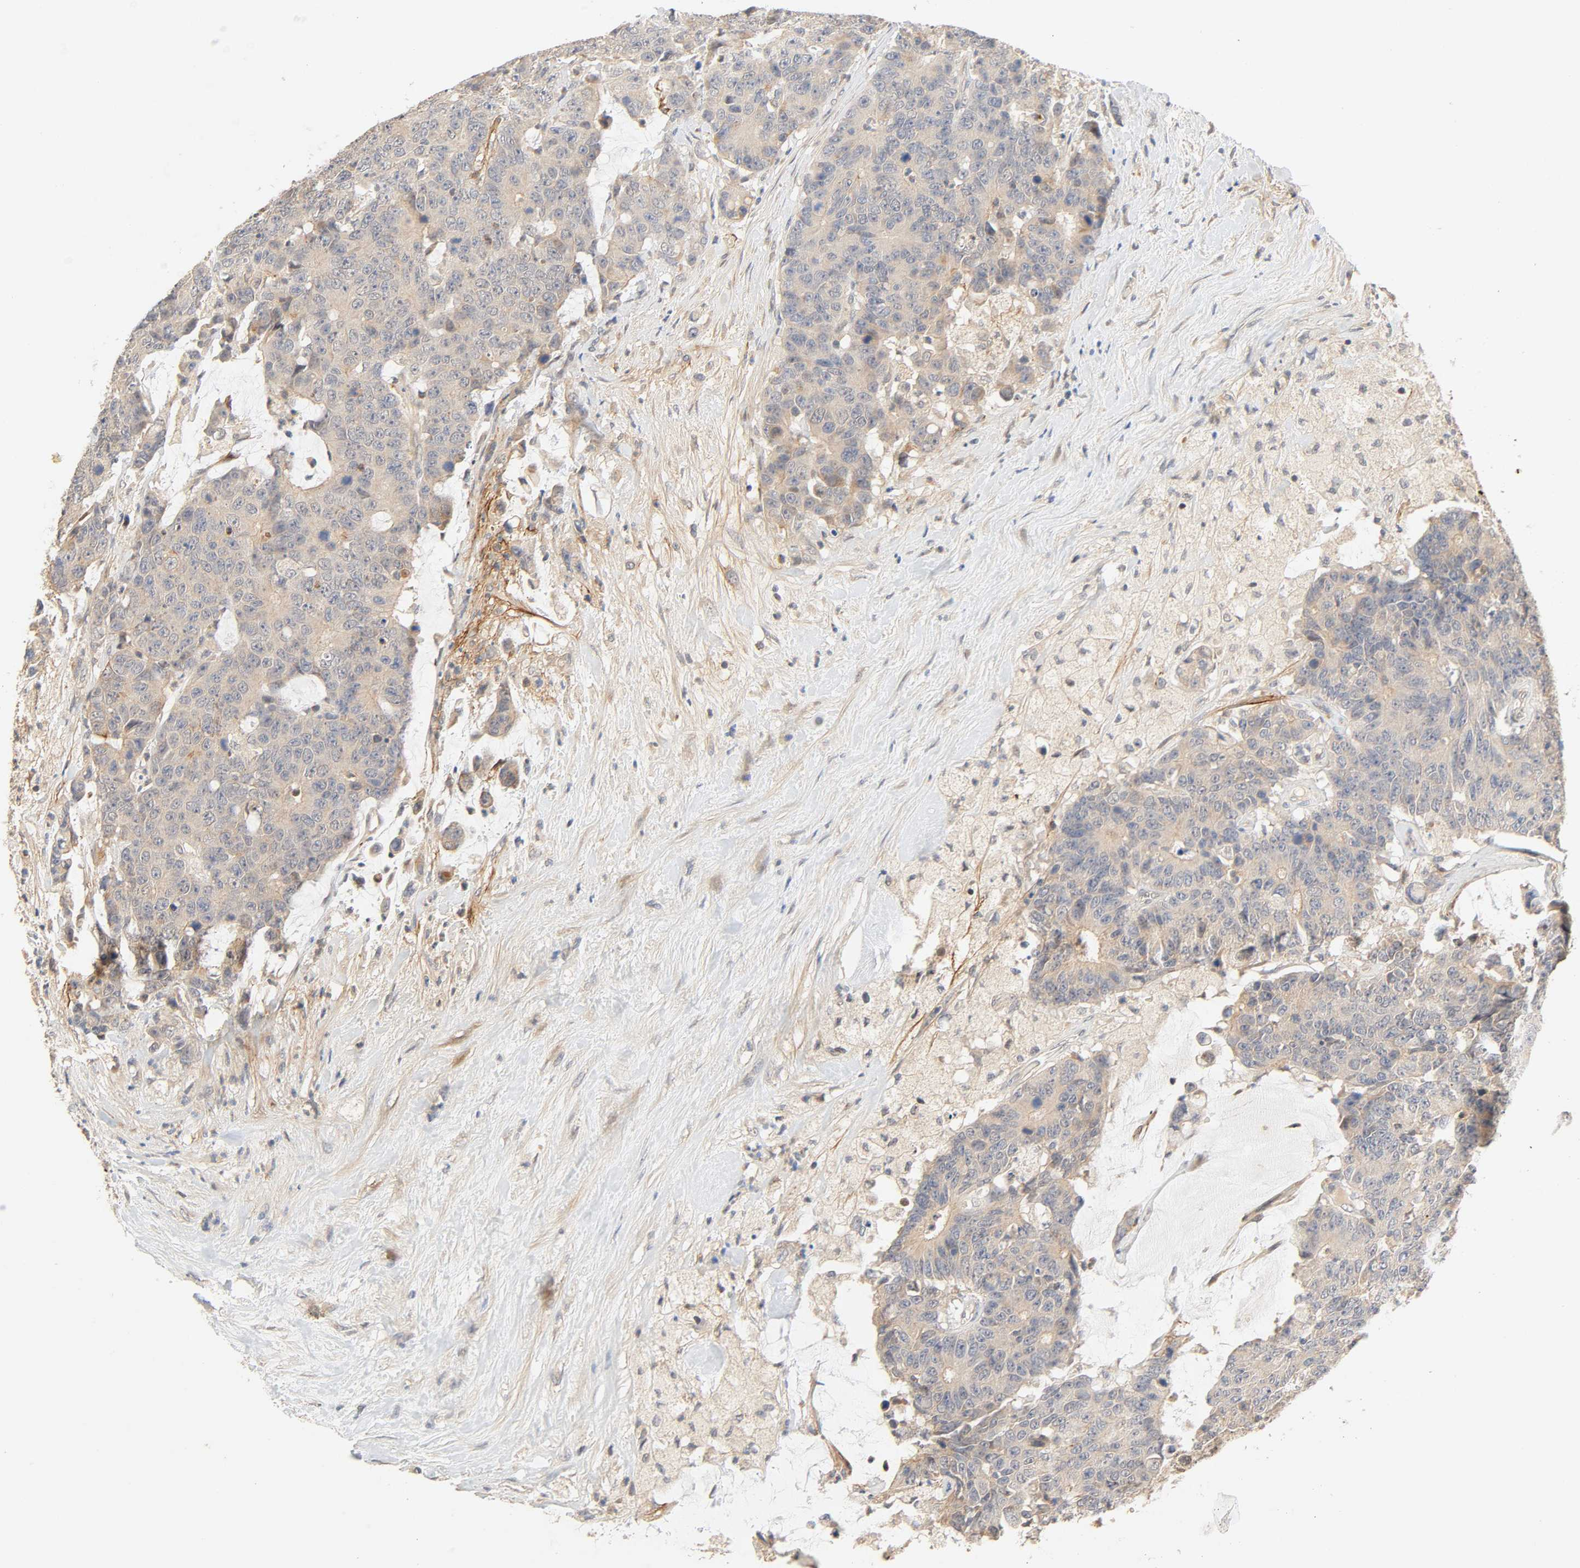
{"staining": {"intensity": "weak", "quantity": ">75%", "location": "cytoplasmic/membranous"}, "tissue": "colorectal cancer", "cell_type": "Tumor cells", "image_type": "cancer", "snomed": [{"axis": "morphology", "description": "Adenocarcinoma, NOS"}, {"axis": "topography", "description": "Colon"}], "caption": "Immunohistochemical staining of colorectal cancer exhibits low levels of weak cytoplasmic/membranous protein positivity in about >75% of tumor cells.", "gene": "CACNA1G", "patient": {"sex": "female", "age": 86}}